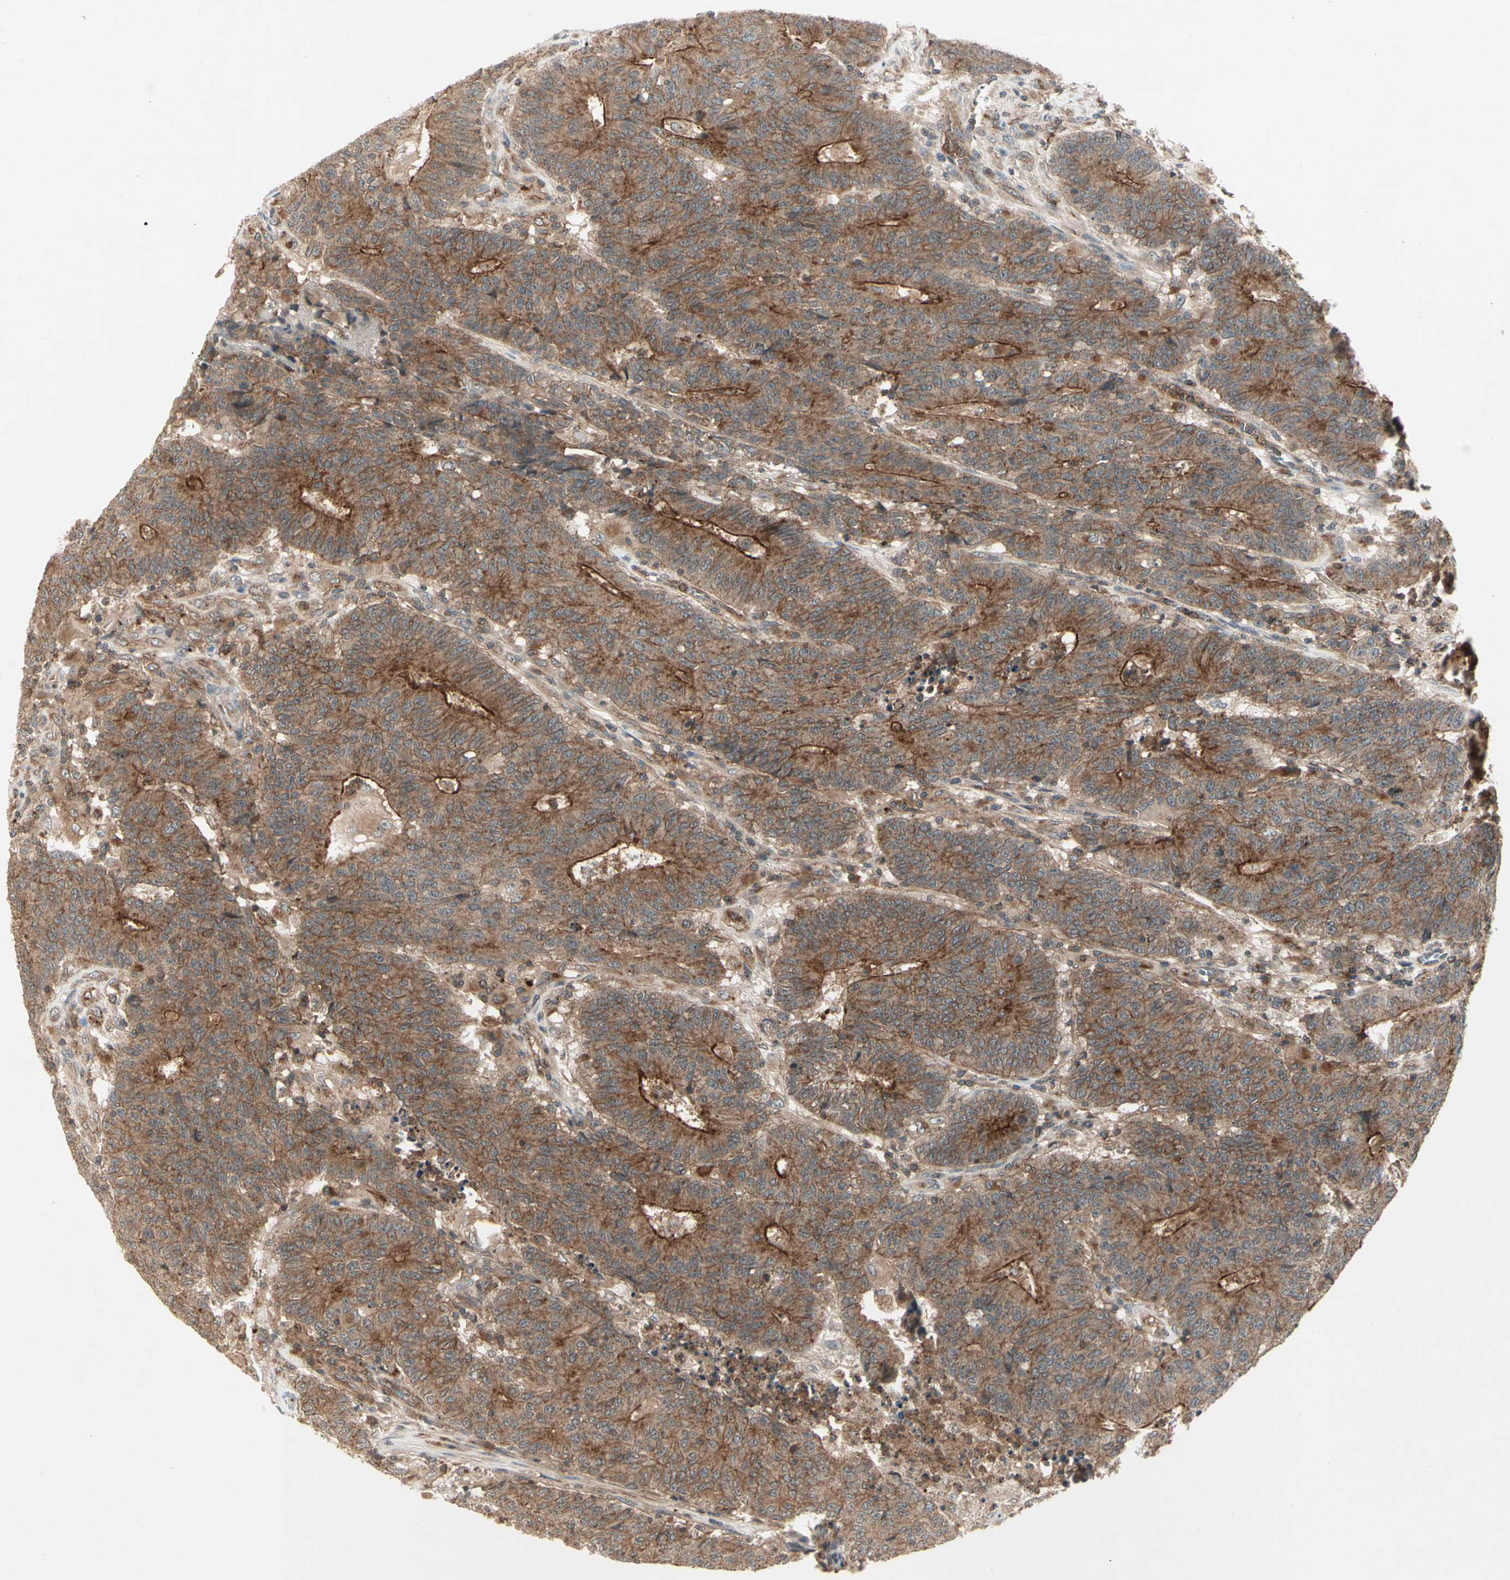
{"staining": {"intensity": "moderate", "quantity": ">75%", "location": "cytoplasmic/membranous"}, "tissue": "colorectal cancer", "cell_type": "Tumor cells", "image_type": "cancer", "snomed": [{"axis": "morphology", "description": "Normal tissue, NOS"}, {"axis": "morphology", "description": "Adenocarcinoma, NOS"}, {"axis": "topography", "description": "Colon"}], "caption": "This photomicrograph demonstrates immunohistochemistry staining of human colorectal adenocarcinoma, with medium moderate cytoplasmic/membranous expression in approximately >75% of tumor cells.", "gene": "FLOT1", "patient": {"sex": "female", "age": 75}}